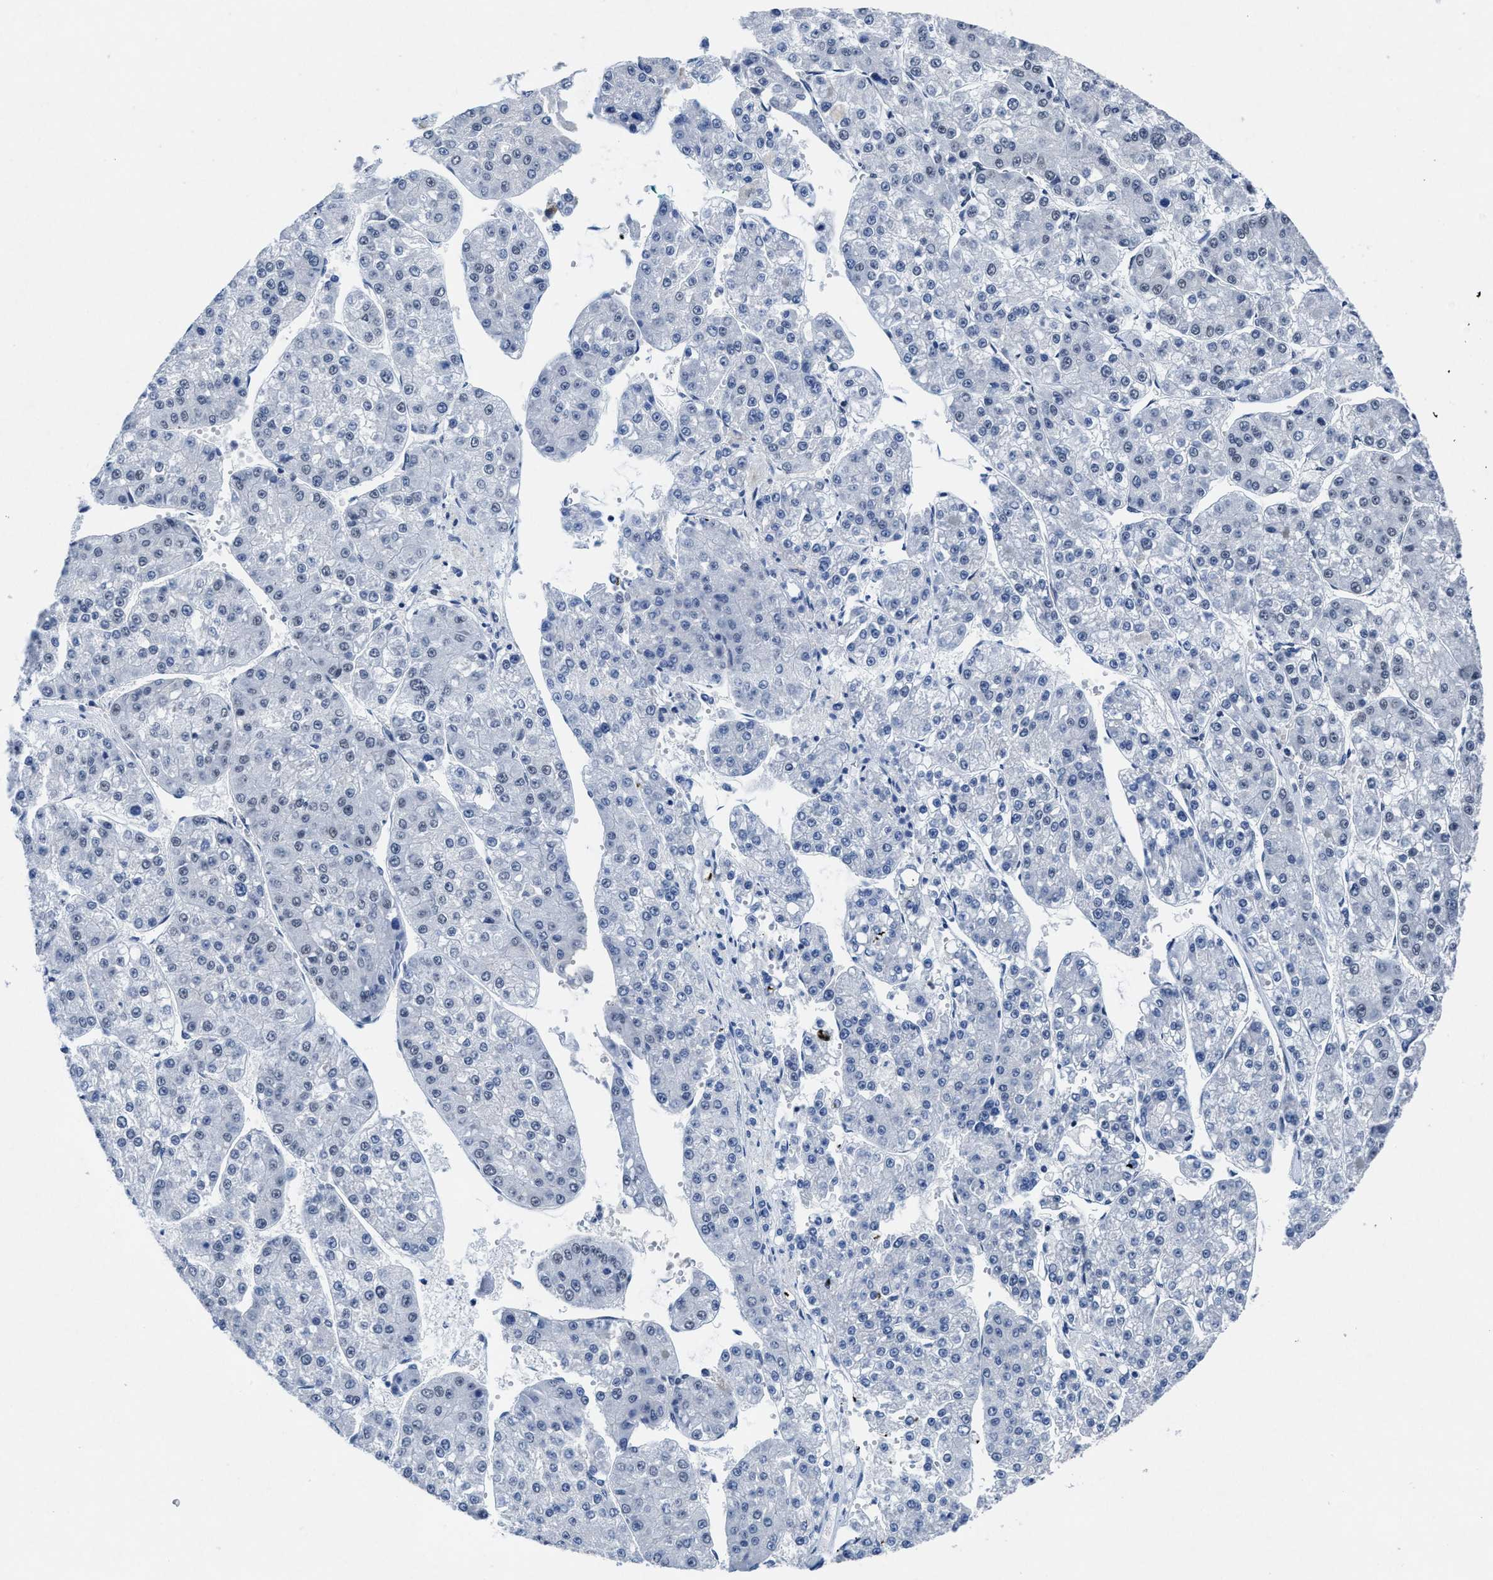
{"staining": {"intensity": "negative", "quantity": "none", "location": "none"}, "tissue": "liver cancer", "cell_type": "Tumor cells", "image_type": "cancer", "snomed": [{"axis": "morphology", "description": "Carcinoma, Hepatocellular, NOS"}, {"axis": "topography", "description": "Liver"}], "caption": "Histopathology image shows no protein expression in tumor cells of hepatocellular carcinoma (liver) tissue.", "gene": "ID3", "patient": {"sex": "female", "age": 73}}